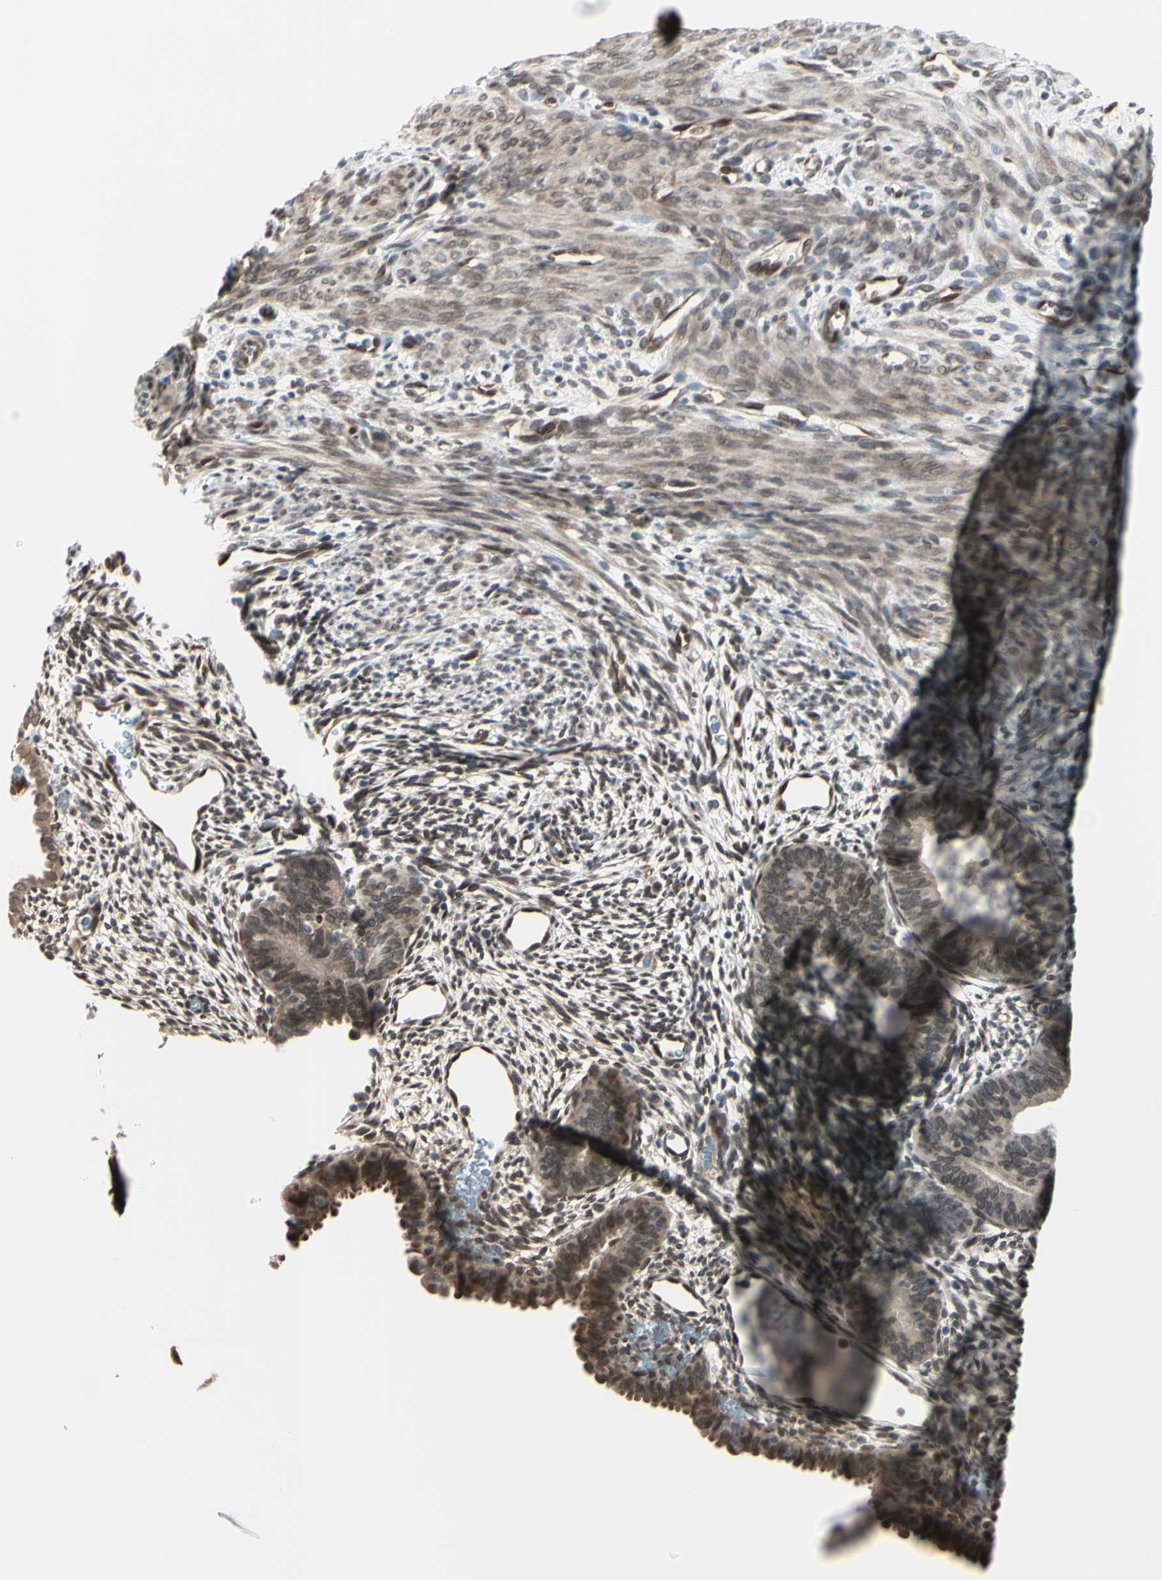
{"staining": {"intensity": "weak", "quantity": "25%-75%", "location": "cytoplasmic/membranous,nuclear"}, "tissue": "endometrium", "cell_type": "Cells in endometrial stroma", "image_type": "normal", "snomed": [{"axis": "morphology", "description": "Normal tissue, NOS"}, {"axis": "morphology", "description": "Atrophy, NOS"}, {"axis": "topography", "description": "Uterus"}, {"axis": "topography", "description": "Endometrium"}], "caption": "A low amount of weak cytoplasmic/membranous,nuclear expression is seen in approximately 25%-75% of cells in endometrial stroma in unremarkable endometrium.", "gene": "MLF2", "patient": {"sex": "female", "age": 68}}